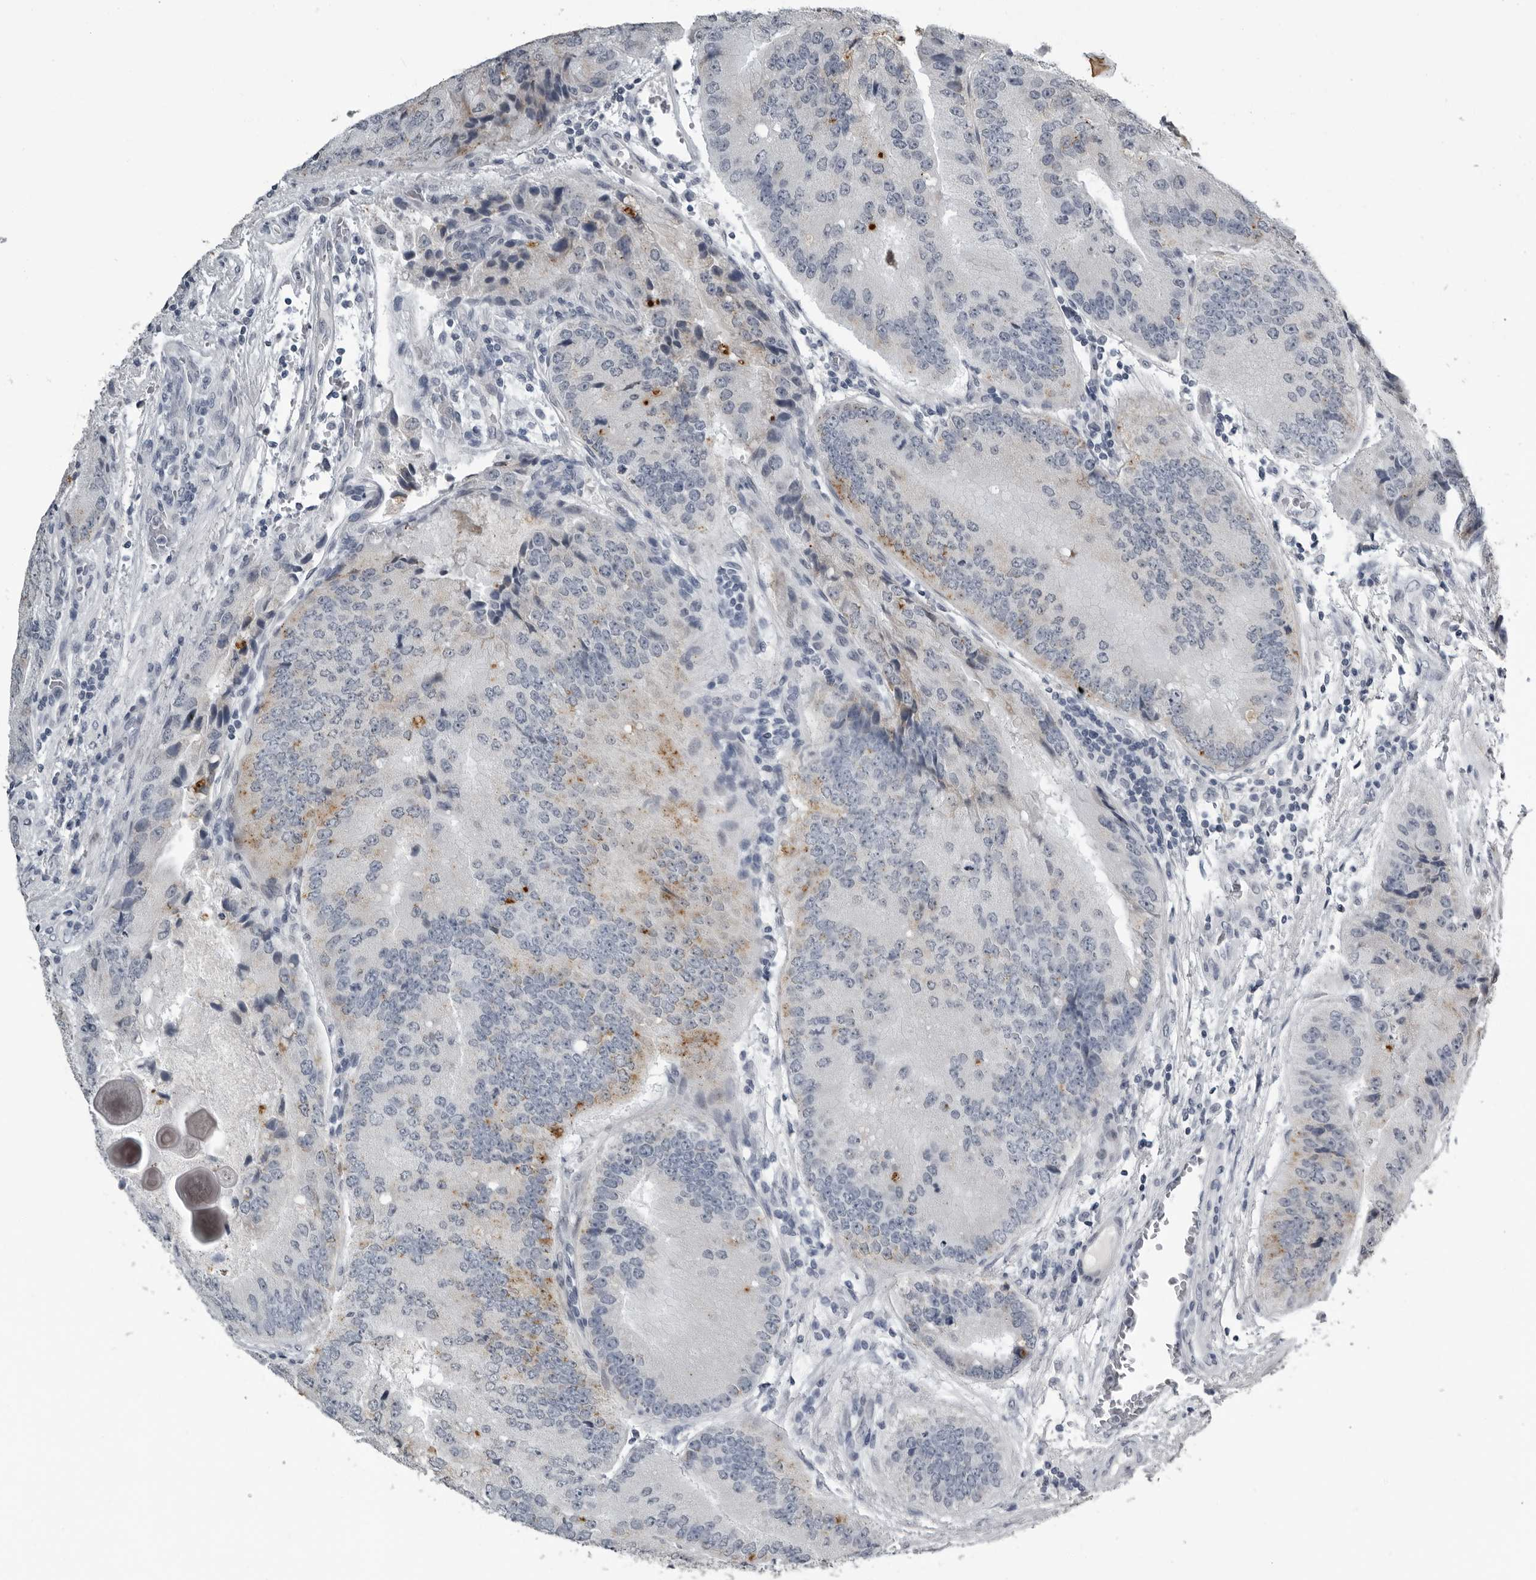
{"staining": {"intensity": "weak", "quantity": "<25%", "location": "cytoplasmic/membranous"}, "tissue": "prostate cancer", "cell_type": "Tumor cells", "image_type": "cancer", "snomed": [{"axis": "morphology", "description": "Adenocarcinoma, High grade"}, {"axis": "topography", "description": "Prostate"}], "caption": "DAB (3,3'-diaminobenzidine) immunohistochemical staining of prostate cancer demonstrates no significant expression in tumor cells.", "gene": "PRRX2", "patient": {"sex": "male", "age": 70}}